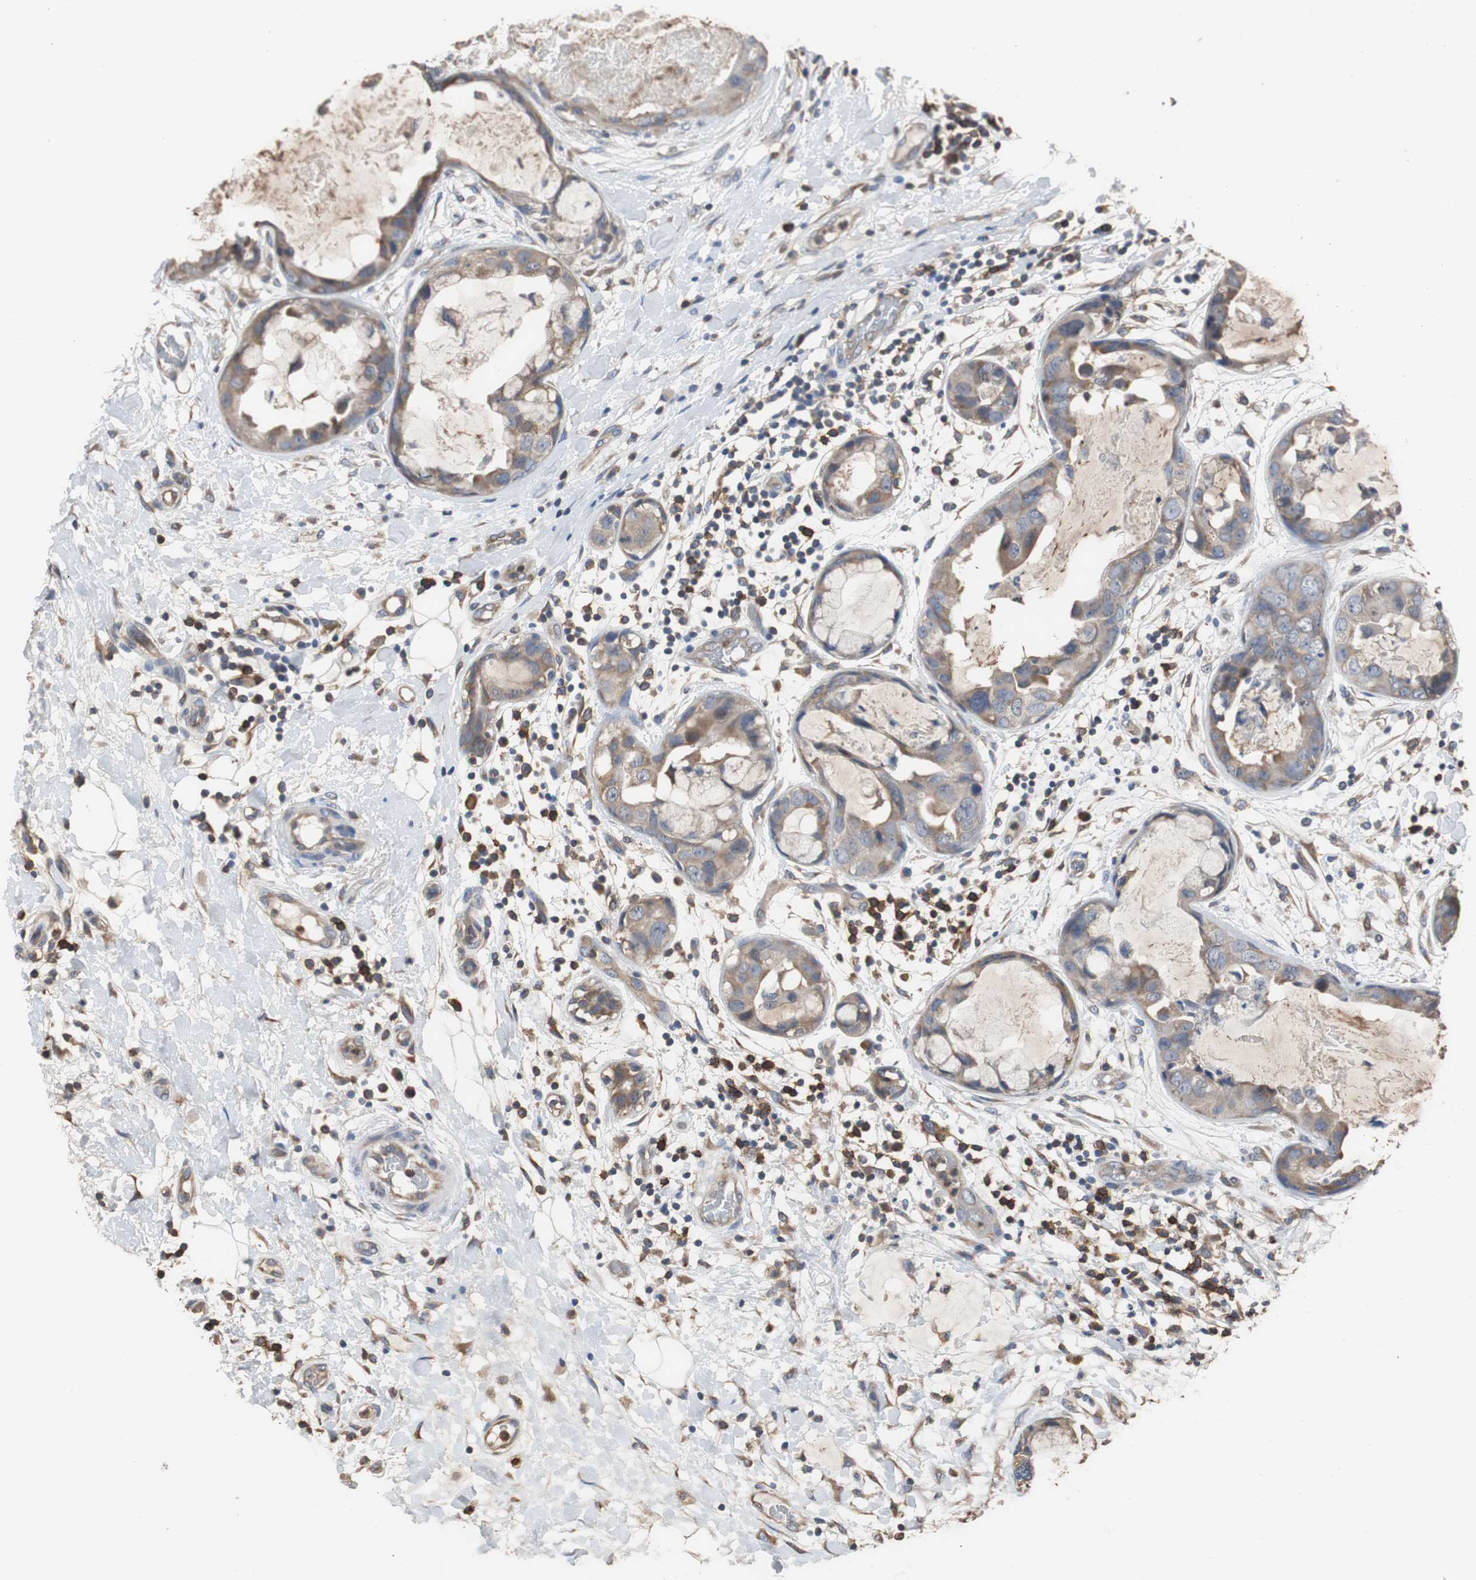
{"staining": {"intensity": "weak", "quantity": ">75%", "location": "cytoplasmic/membranous"}, "tissue": "breast cancer", "cell_type": "Tumor cells", "image_type": "cancer", "snomed": [{"axis": "morphology", "description": "Duct carcinoma"}, {"axis": "topography", "description": "Breast"}], "caption": "A high-resolution photomicrograph shows IHC staining of breast cancer (infiltrating ductal carcinoma), which shows weak cytoplasmic/membranous positivity in about >75% of tumor cells.", "gene": "SCIMP", "patient": {"sex": "female", "age": 40}}